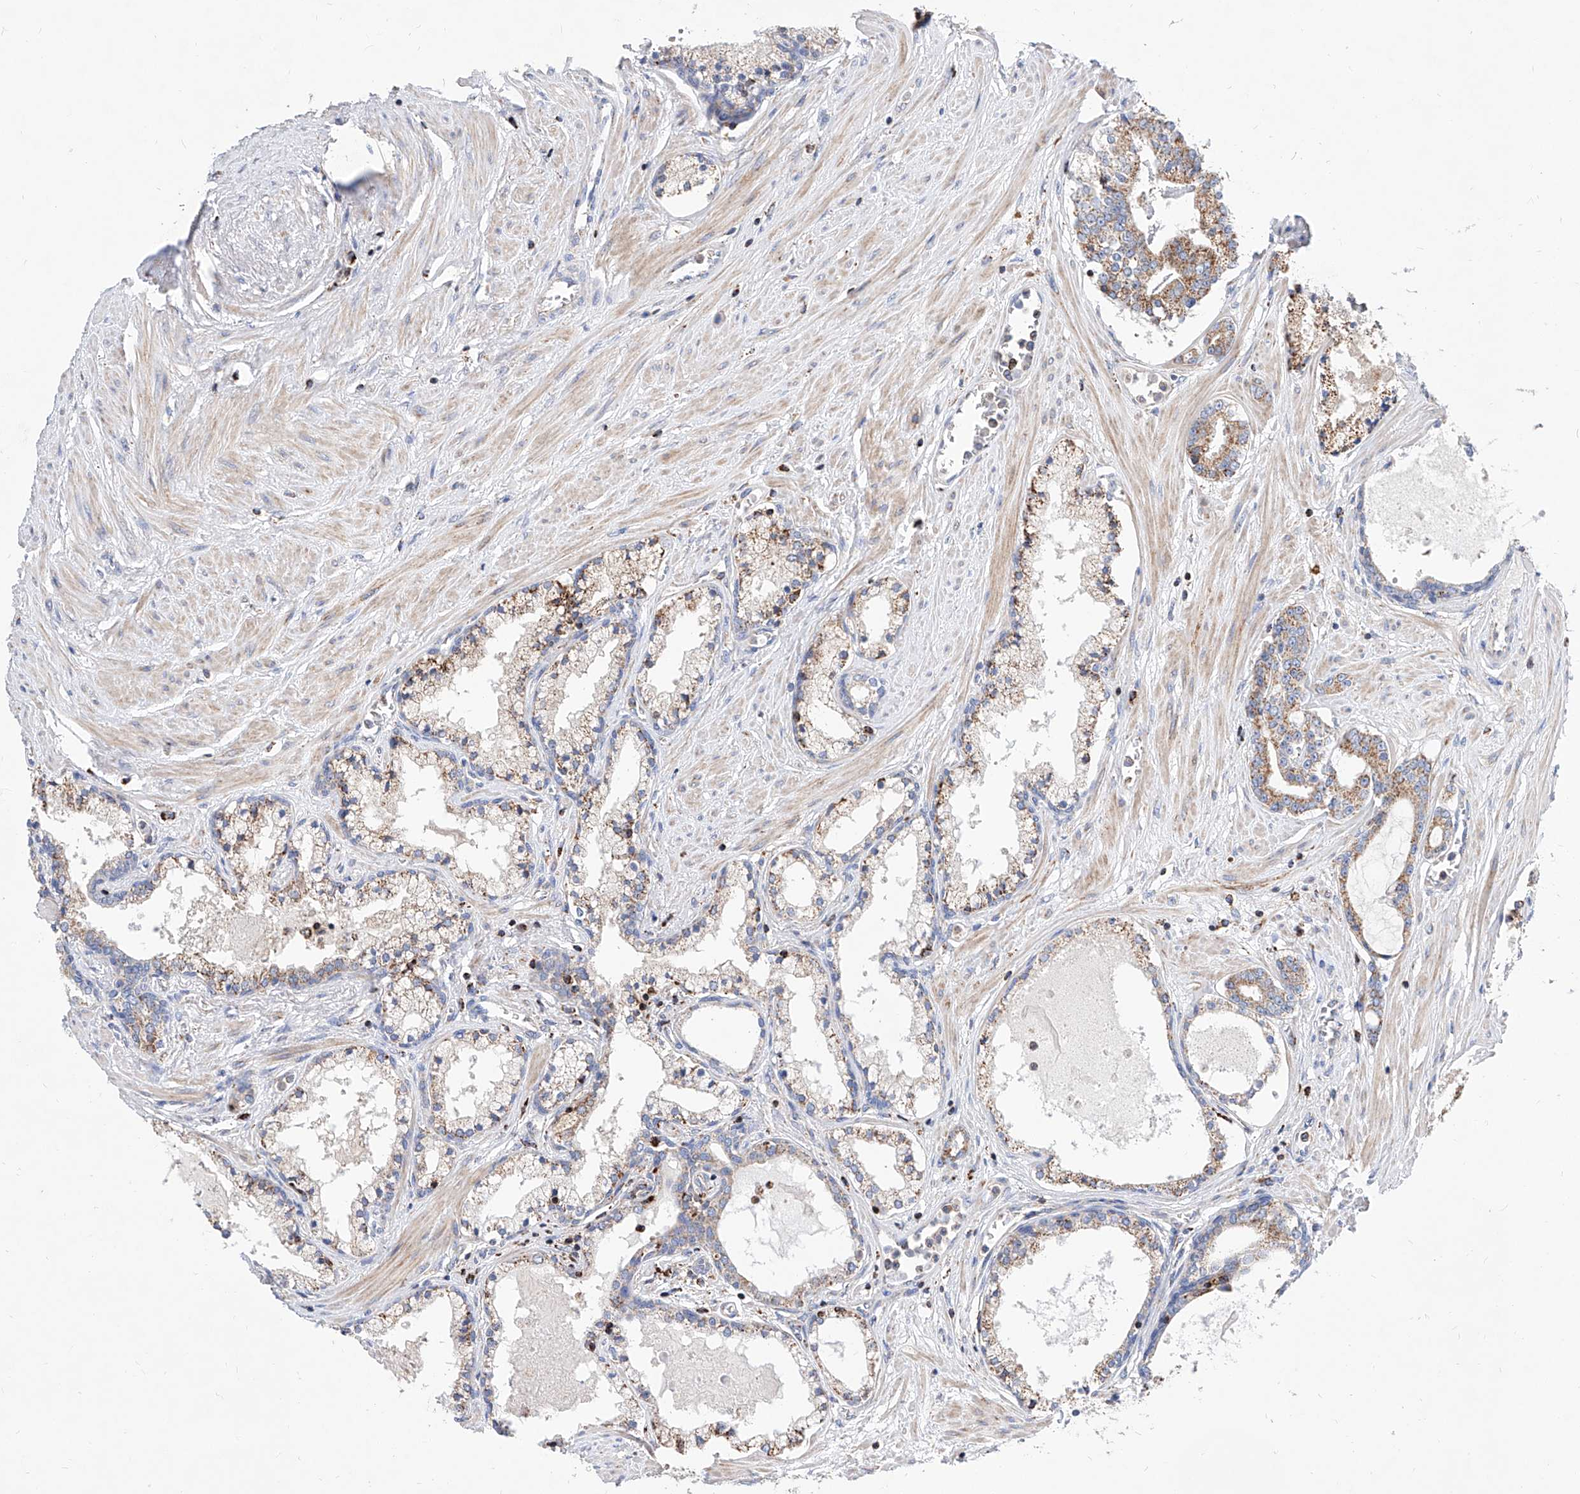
{"staining": {"intensity": "weak", "quantity": ">75%", "location": "cytoplasmic/membranous"}, "tissue": "prostate cancer", "cell_type": "Tumor cells", "image_type": "cancer", "snomed": [{"axis": "morphology", "description": "Adenocarcinoma, High grade"}, {"axis": "topography", "description": "Prostate"}], "caption": "Tumor cells demonstrate weak cytoplasmic/membranous staining in approximately >75% of cells in prostate high-grade adenocarcinoma.", "gene": "CPNE5", "patient": {"sex": "male", "age": 58}}